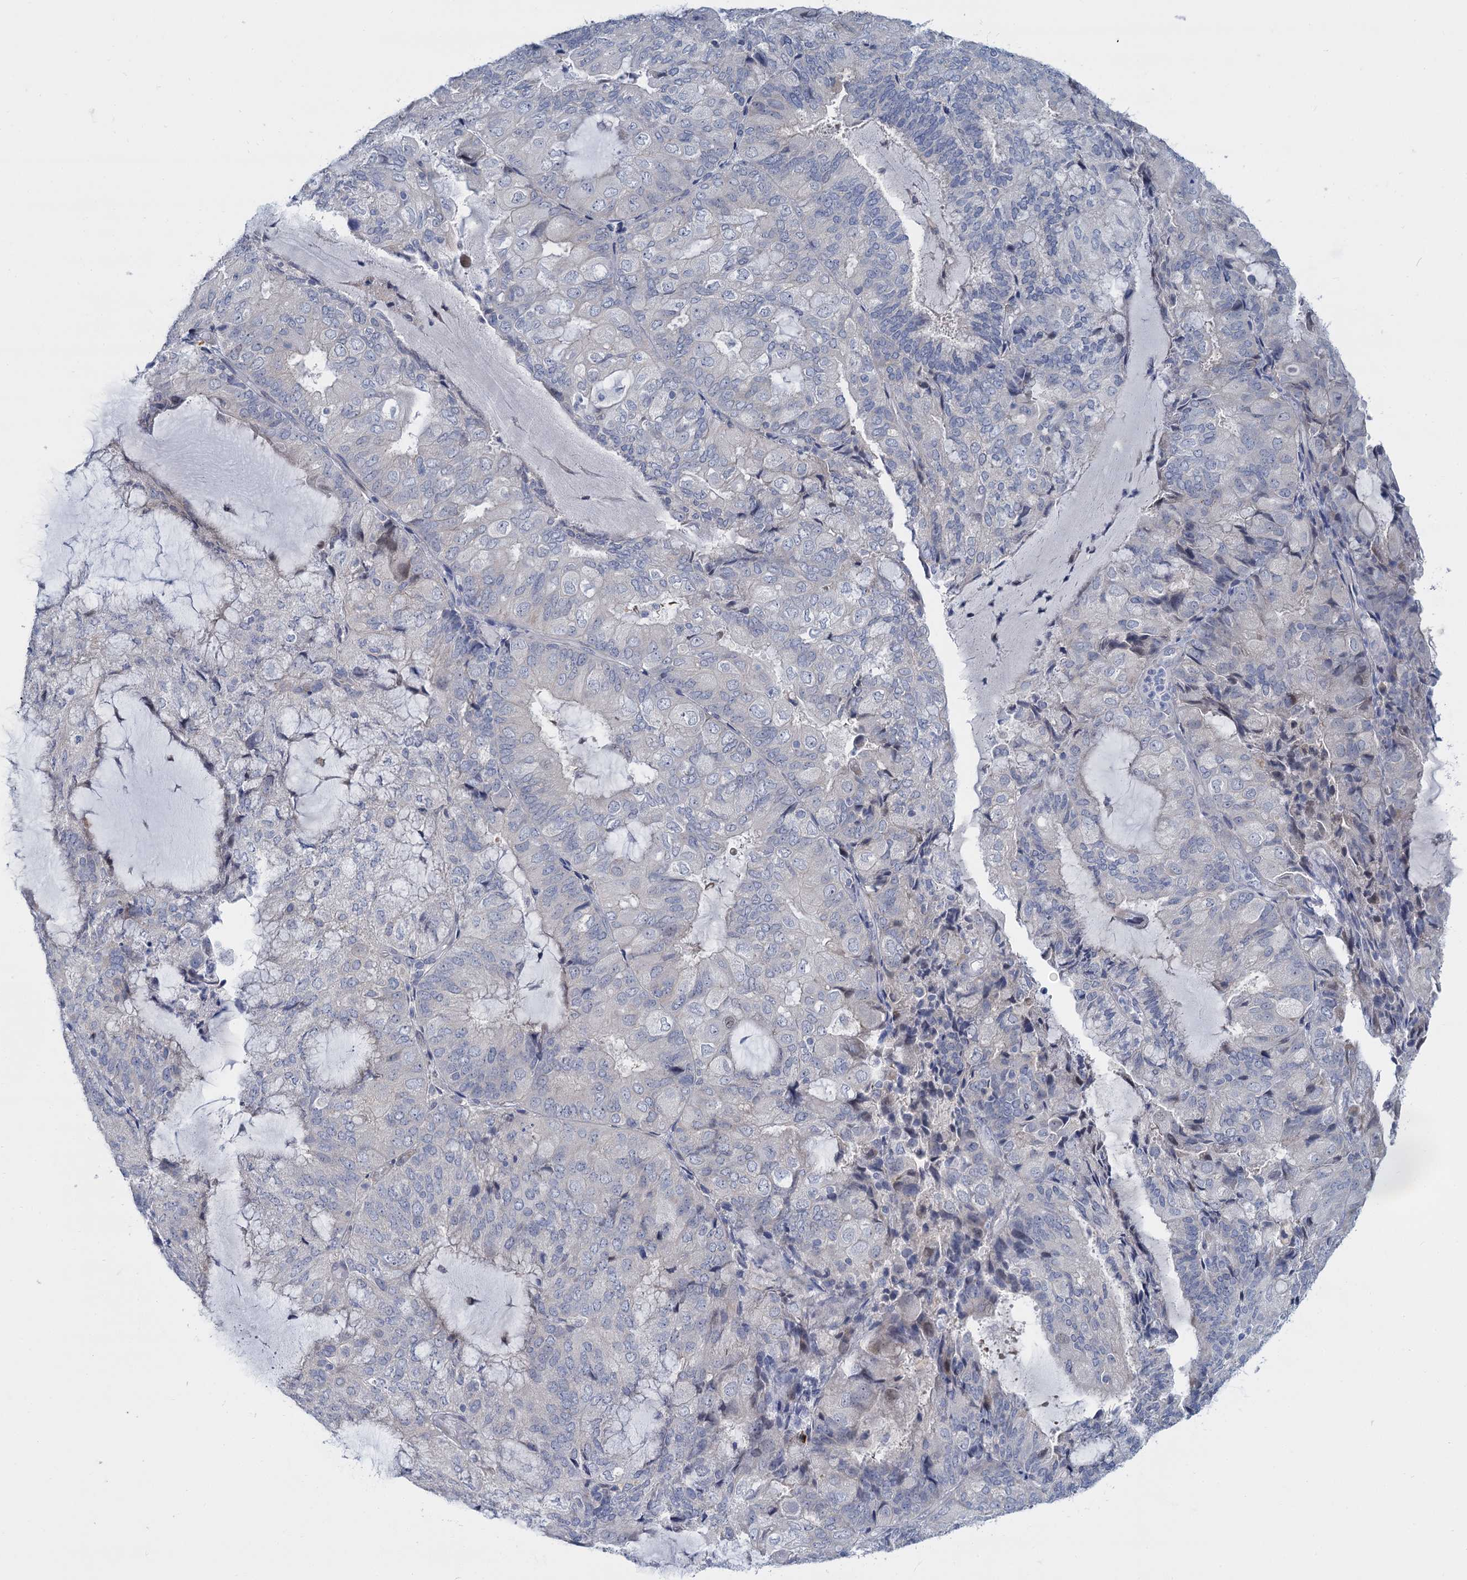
{"staining": {"intensity": "negative", "quantity": "none", "location": "none"}, "tissue": "endometrial cancer", "cell_type": "Tumor cells", "image_type": "cancer", "snomed": [{"axis": "morphology", "description": "Adenocarcinoma, NOS"}, {"axis": "topography", "description": "Endometrium"}], "caption": "A photomicrograph of human endometrial cancer (adenocarcinoma) is negative for staining in tumor cells.", "gene": "ACRBP", "patient": {"sex": "female", "age": 81}}